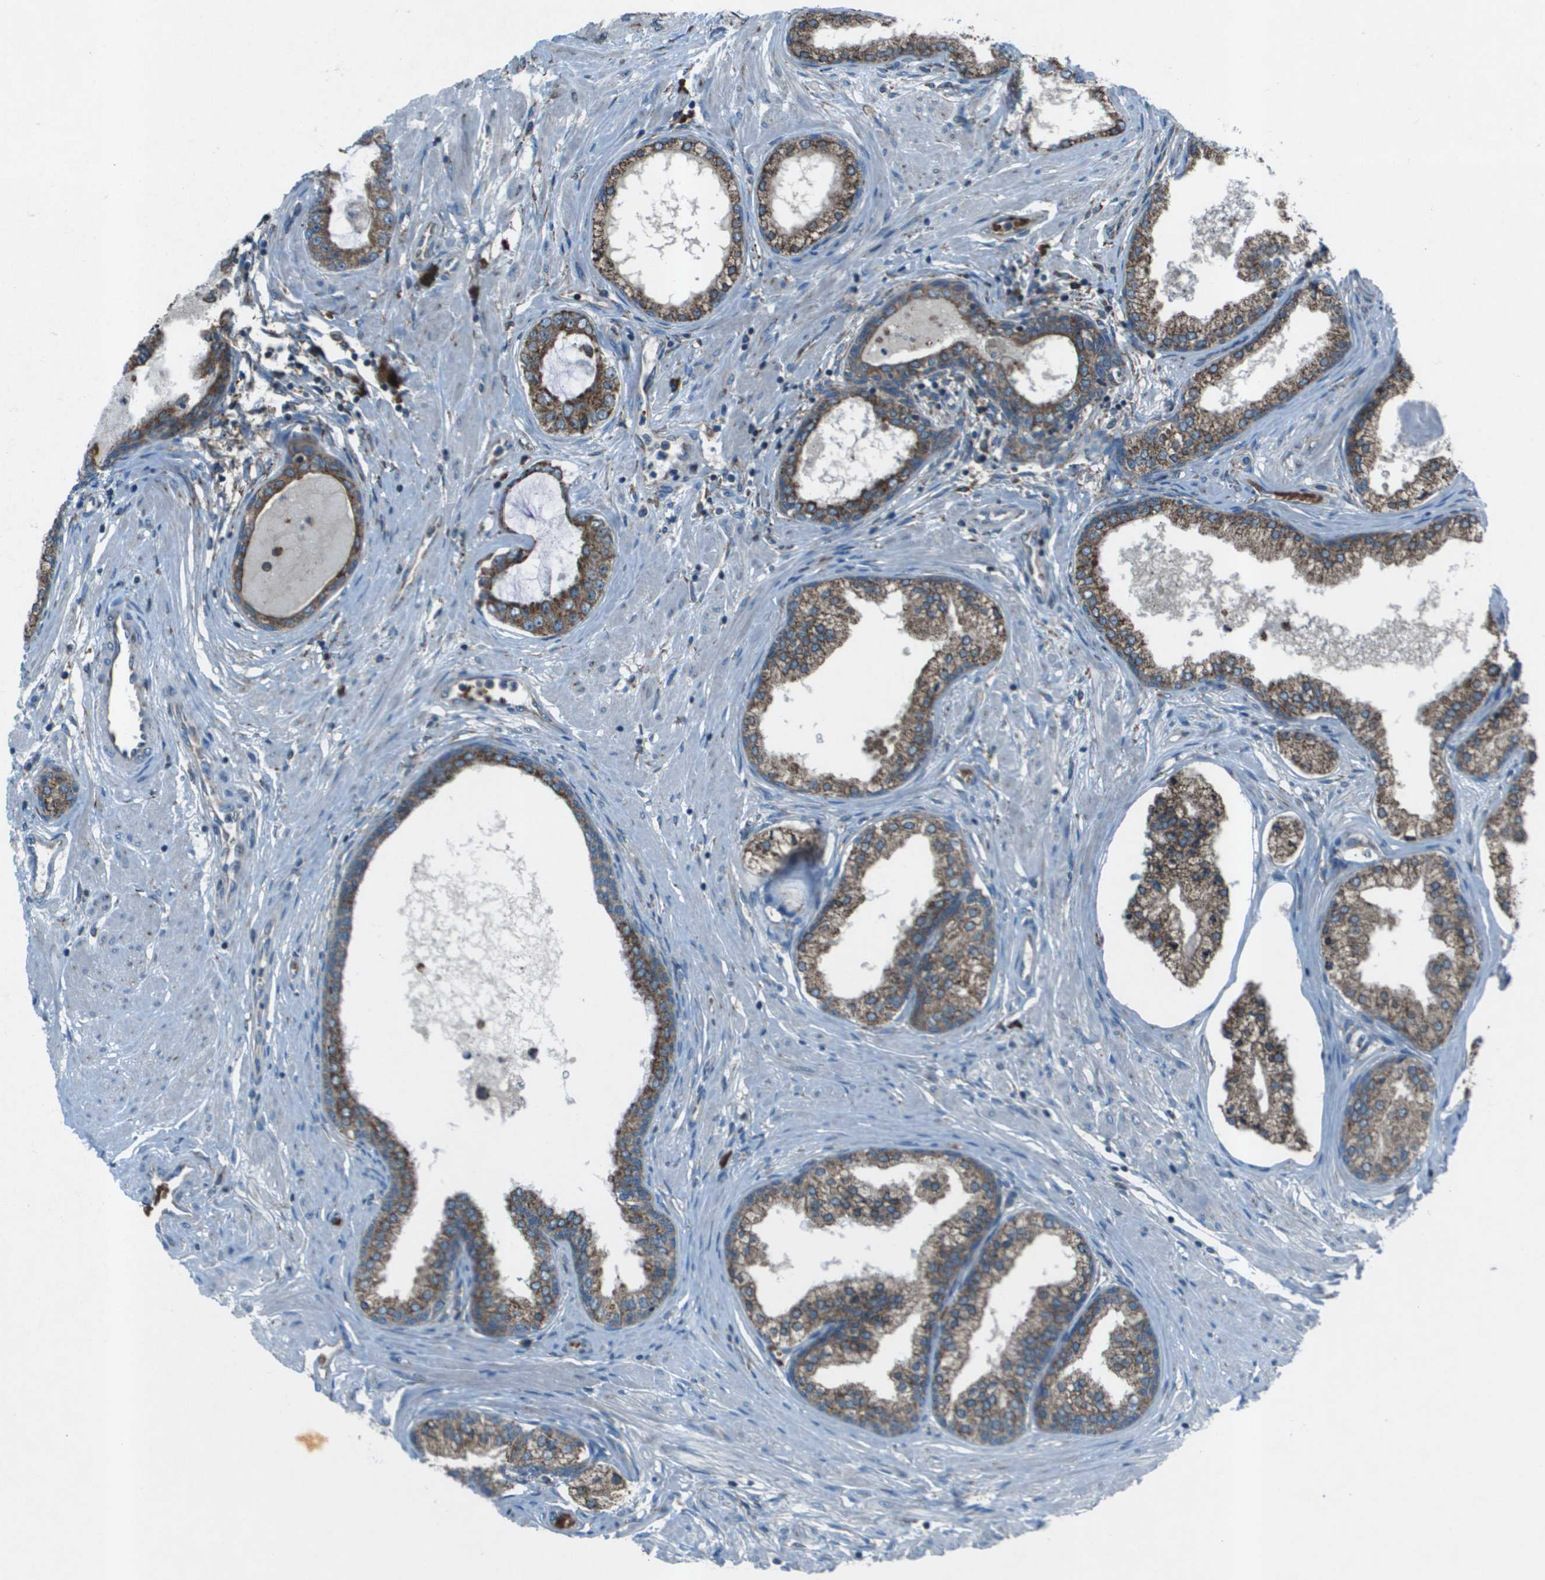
{"staining": {"intensity": "moderate", "quantity": ">75%", "location": "cytoplasmic/membranous"}, "tissue": "prostate cancer", "cell_type": "Tumor cells", "image_type": "cancer", "snomed": [{"axis": "morphology", "description": "Adenocarcinoma, Low grade"}, {"axis": "topography", "description": "Prostate"}], "caption": "About >75% of tumor cells in human prostate cancer demonstrate moderate cytoplasmic/membranous protein positivity as visualized by brown immunohistochemical staining.", "gene": "UTS2", "patient": {"sex": "male", "age": 63}}